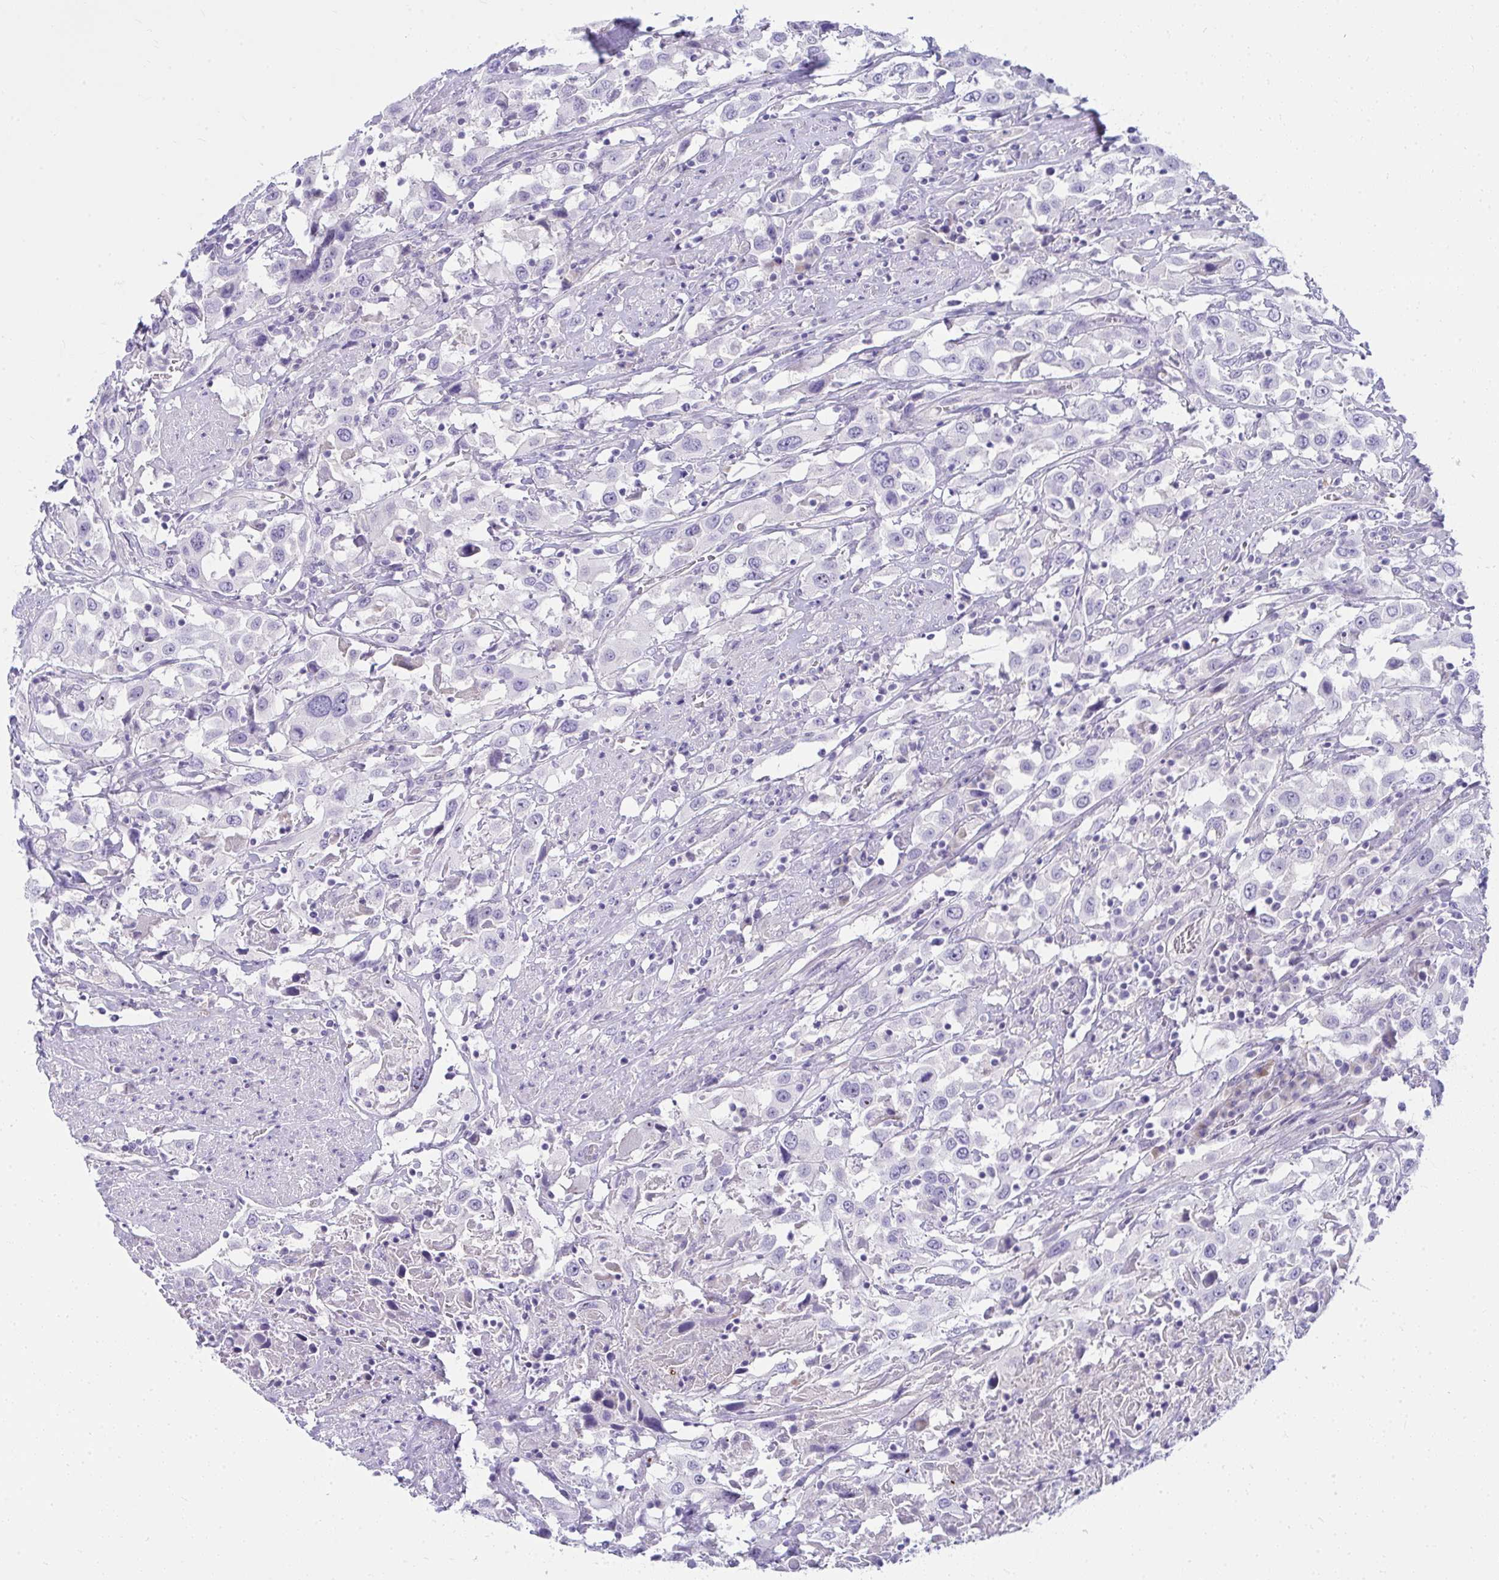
{"staining": {"intensity": "negative", "quantity": "none", "location": "none"}, "tissue": "urothelial cancer", "cell_type": "Tumor cells", "image_type": "cancer", "snomed": [{"axis": "morphology", "description": "Urothelial carcinoma, High grade"}, {"axis": "topography", "description": "Urinary bladder"}], "caption": "Tumor cells are negative for brown protein staining in urothelial carcinoma (high-grade).", "gene": "LRRC36", "patient": {"sex": "male", "age": 61}}